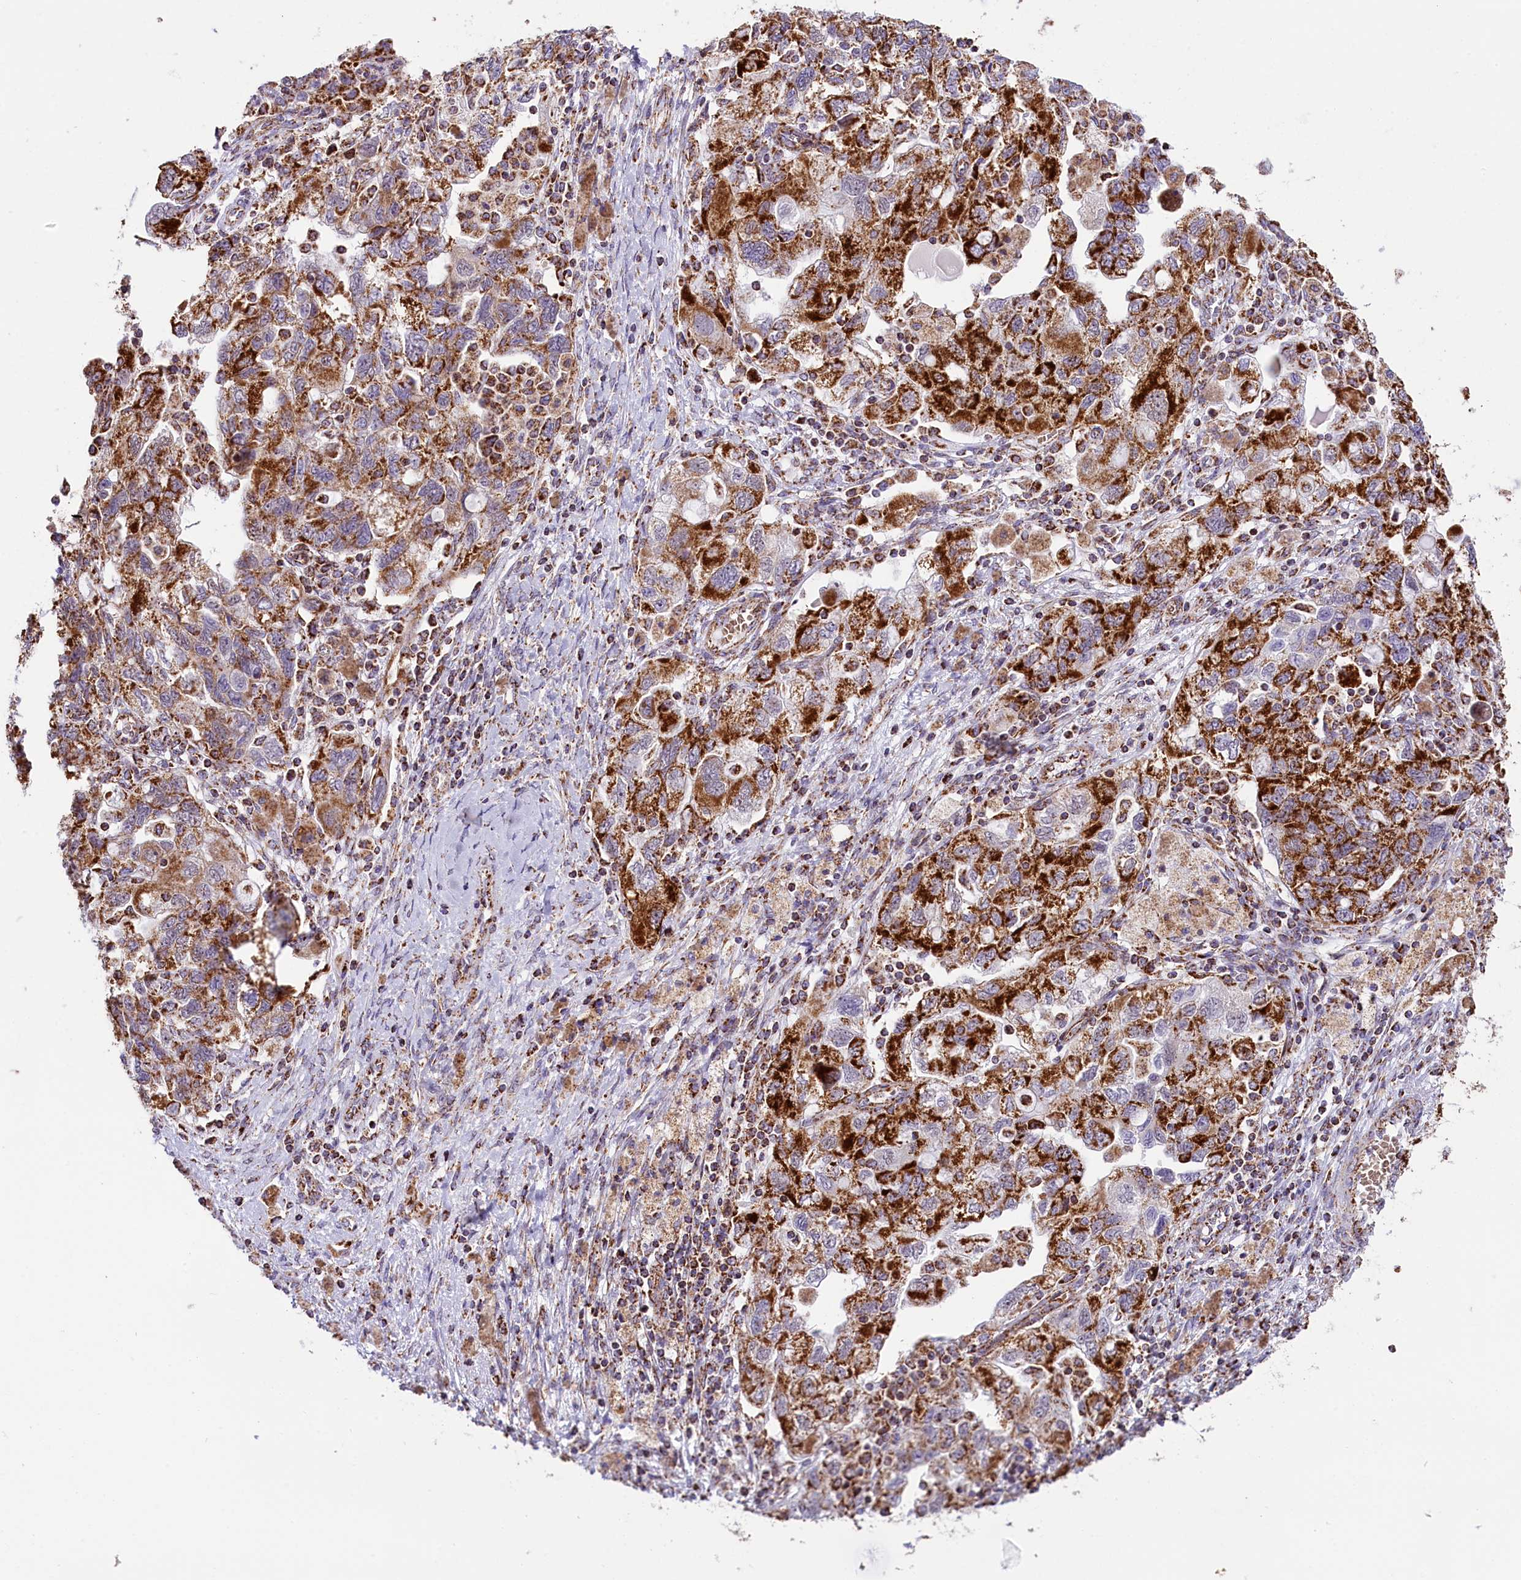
{"staining": {"intensity": "strong", "quantity": ">75%", "location": "cytoplasmic/membranous"}, "tissue": "ovarian cancer", "cell_type": "Tumor cells", "image_type": "cancer", "snomed": [{"axis": "morphology", "description": "Carcinoma, NOS"}, {"axis": "morphology", "description": "Cystadenocarcinoma, serous, NOS"}, {"axis": "topography", "description": "Ovary"}], "caption": "Immunohistochemistry of ovarian serous cystadenocarcinoma shows high levels of strong cytoplasmic/membranous staining in about >75% of tumor cells.", "gene": "NDUFA8", "patient": {"sex": "female", "age": 69}}